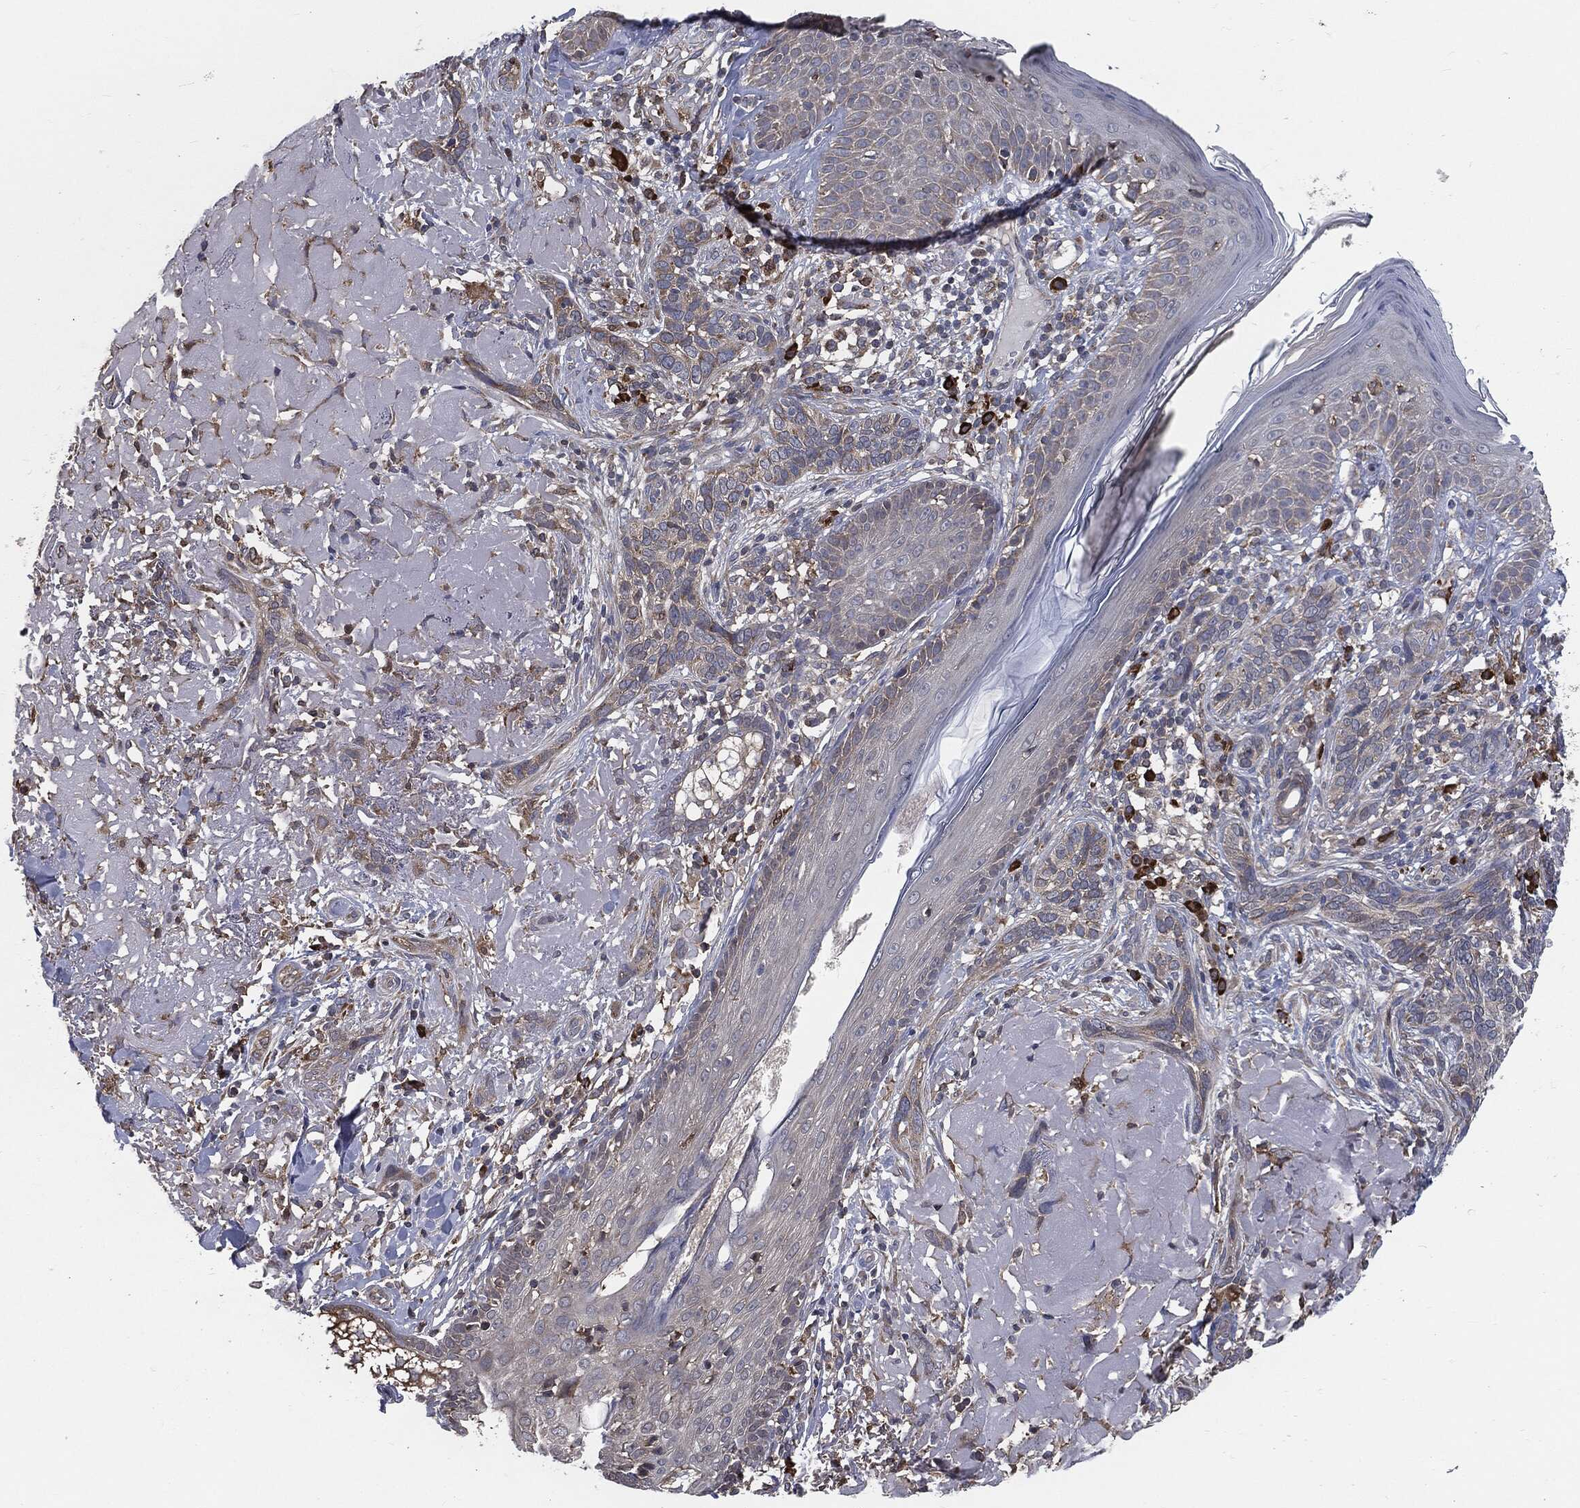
{"staining": {"intensity": "negative", "quantity": "none", "location": "none"}, "tissue": "skin cancer", "cell_type": "Tumor cells", "image_type": "cancer", "snomed": [{"axis": "morphology", "description": "Basal cell carcinoma"}, {"axis": "topography", "description": "Skin"}], "caption": "A high-resolution photomicrograph shows immunohistochemistry staining of skin basal cell carcinoma, which reveals no significant staining in tumor cells.", "gene": "PRDX4", "patient": {"sex": "male", "age": 91}}